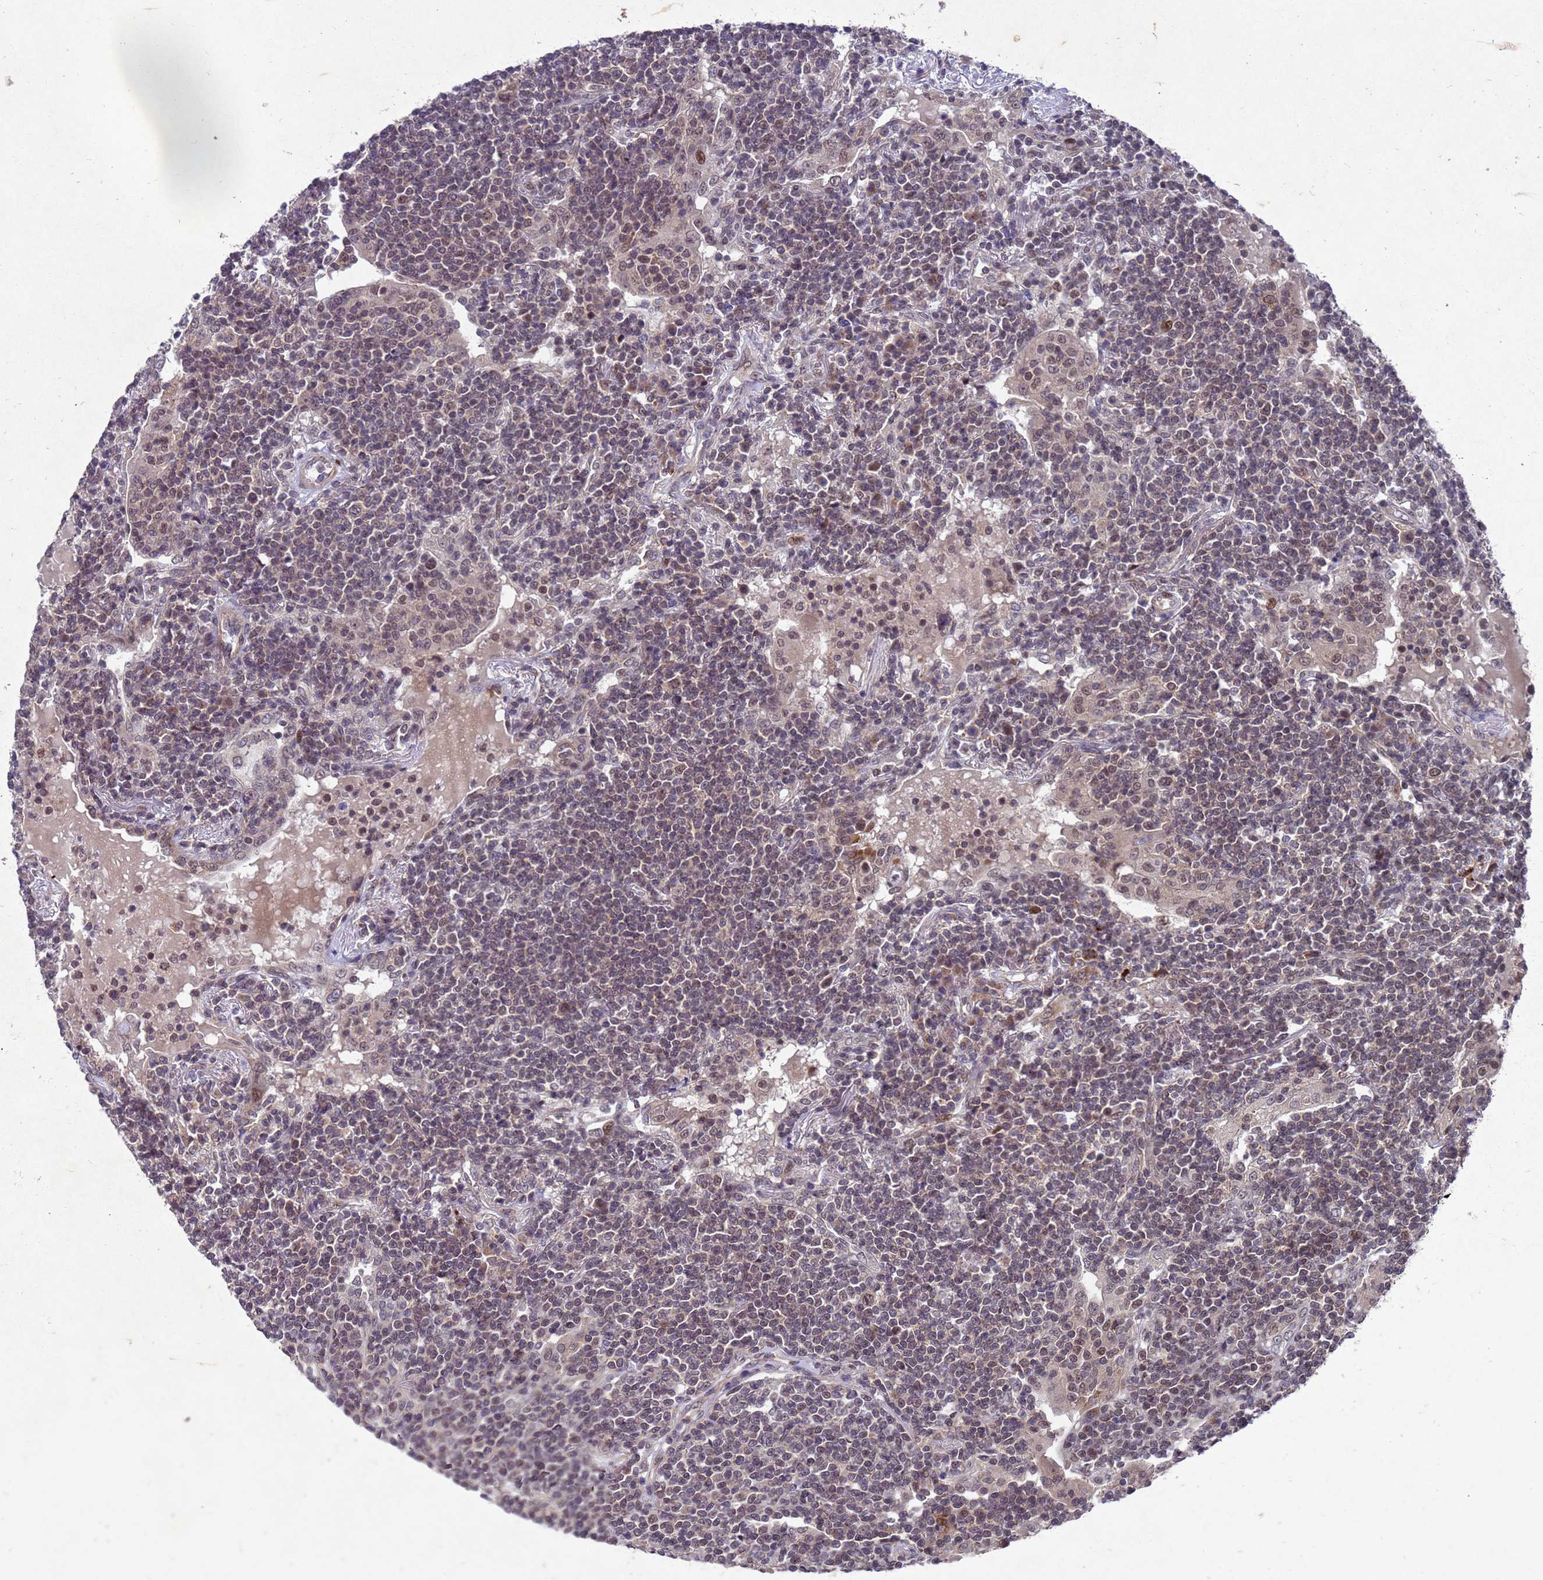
{"staining": {"intensity": "moderate", "quantity": "<25%", "location": "nuclear"}, "tissue": "lymphoma", "cell_type": "Tumor cells", "image_type": "cancer", "snomed": [{"axis": "morphology", "description": "Malignant lymphoma, non-Hodgkin's type, Low grade"}, {"axis": "topography", "description": "Lung"}], "caption": "Immunohistochemistry (IHC) (DAB (3,3'-diaminobenzidine)) staining of human malignant lymphoma, non-Hodgkin's type (low-grade) displays moderate nuclear protein staining in about <25% of tumor cells.", "gene": "TBK1", "patient": {"sex": "female", "age": 71}}